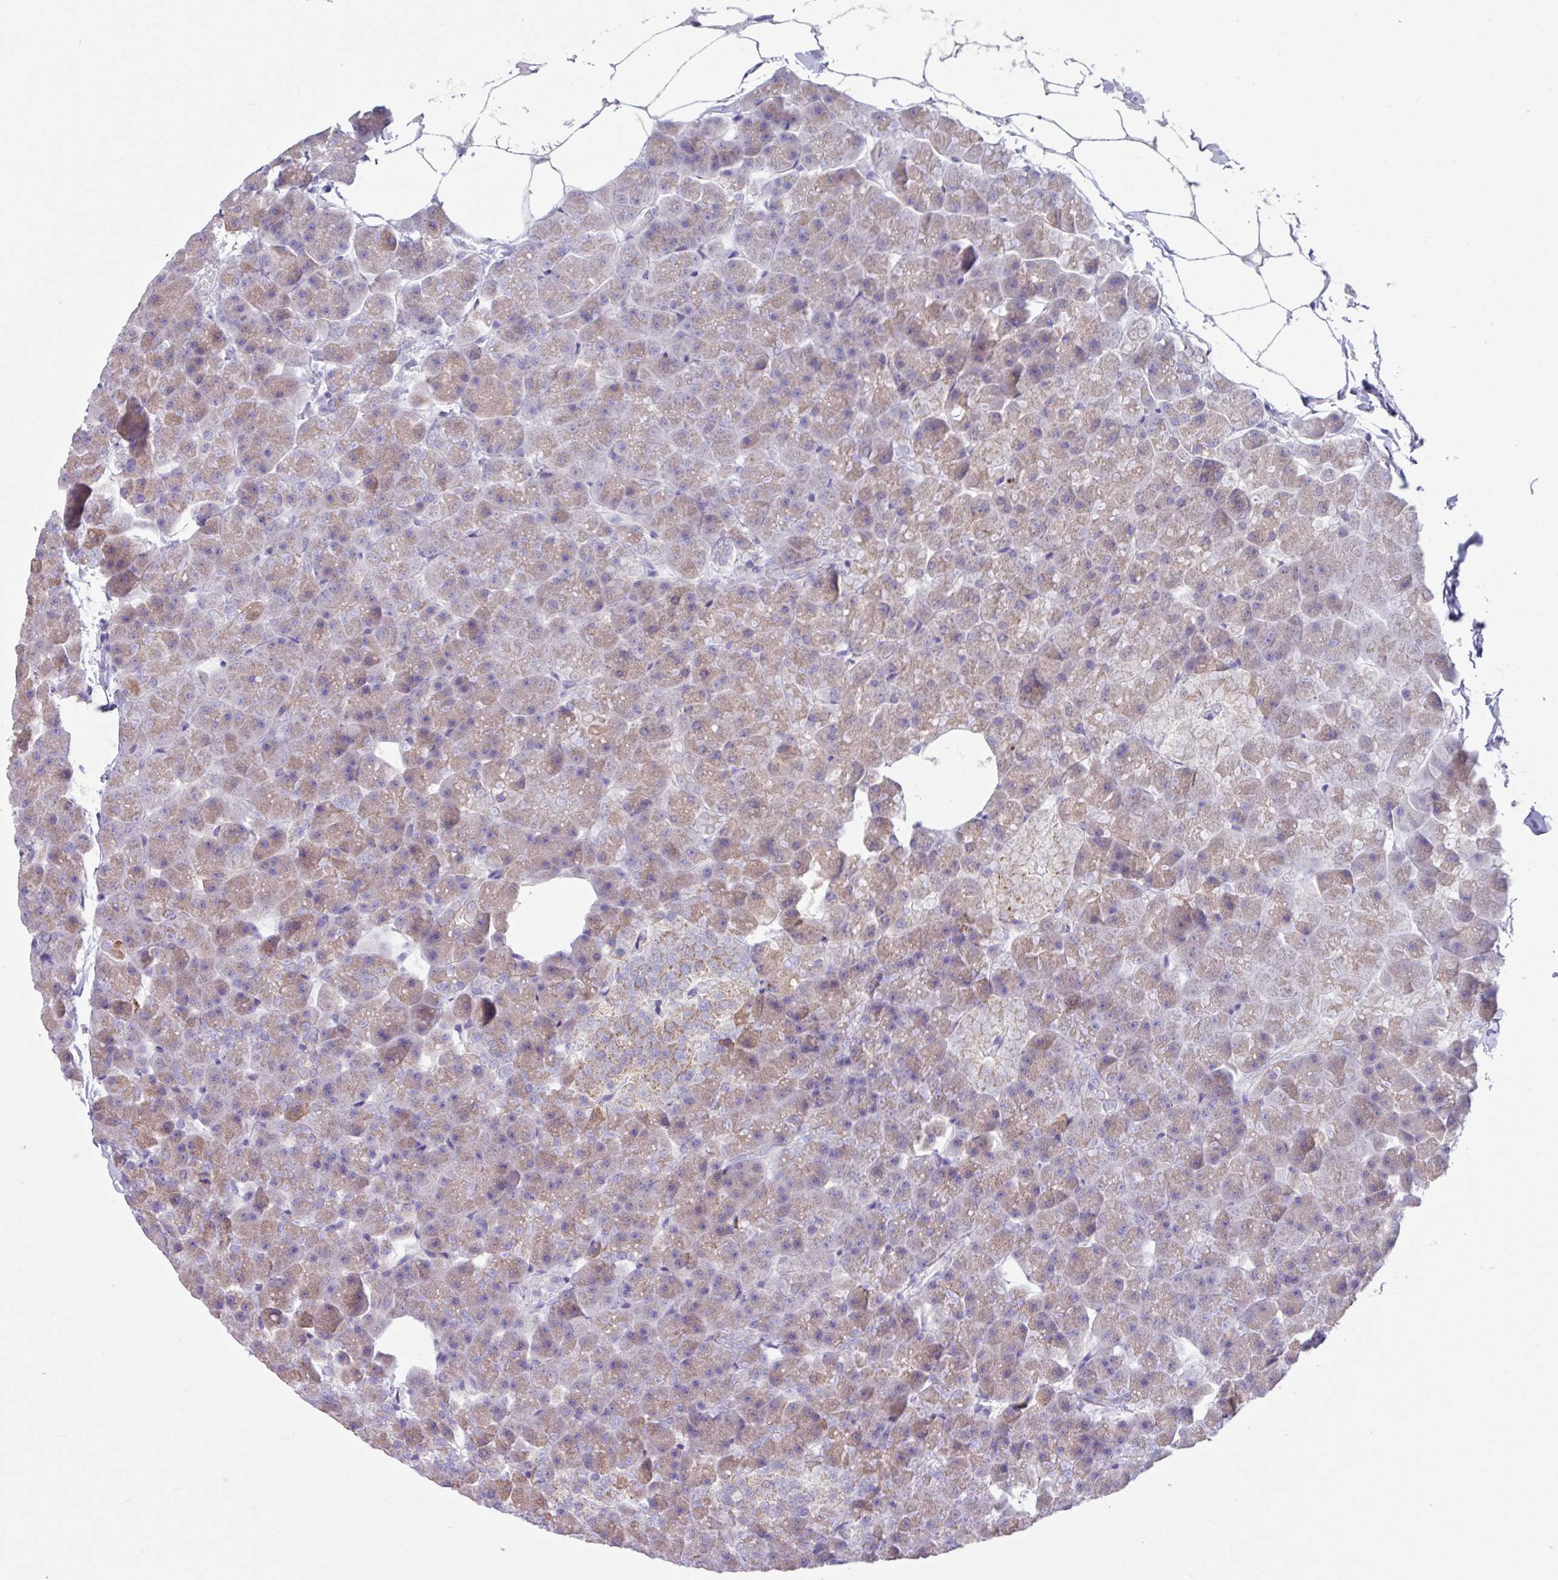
{"staining": {"intensity": "moderate", "quantity": "25%-75%", "location": "cytoplasmic/membranous"}, "tissue": "pancreas", "cell_type": "Exocrine glandular cells", "image_type": "normal", "snomed": [{"axis": "morphology", "description": "Normal tissue, NOS"}, {"axis": "topography", "description": "Pancreas"}], "caption": "Protein positivity by immunohistochemistry (IHC) shows moderate cytoplasmic/membranous positivity in about 25%-75% of exocrine glandular cells in normal pancreas. (DAB IHC with brightfield microscopy, high magnification).", "gene": "OTULIN", "patient": {"sex": "male", "age": 35}}